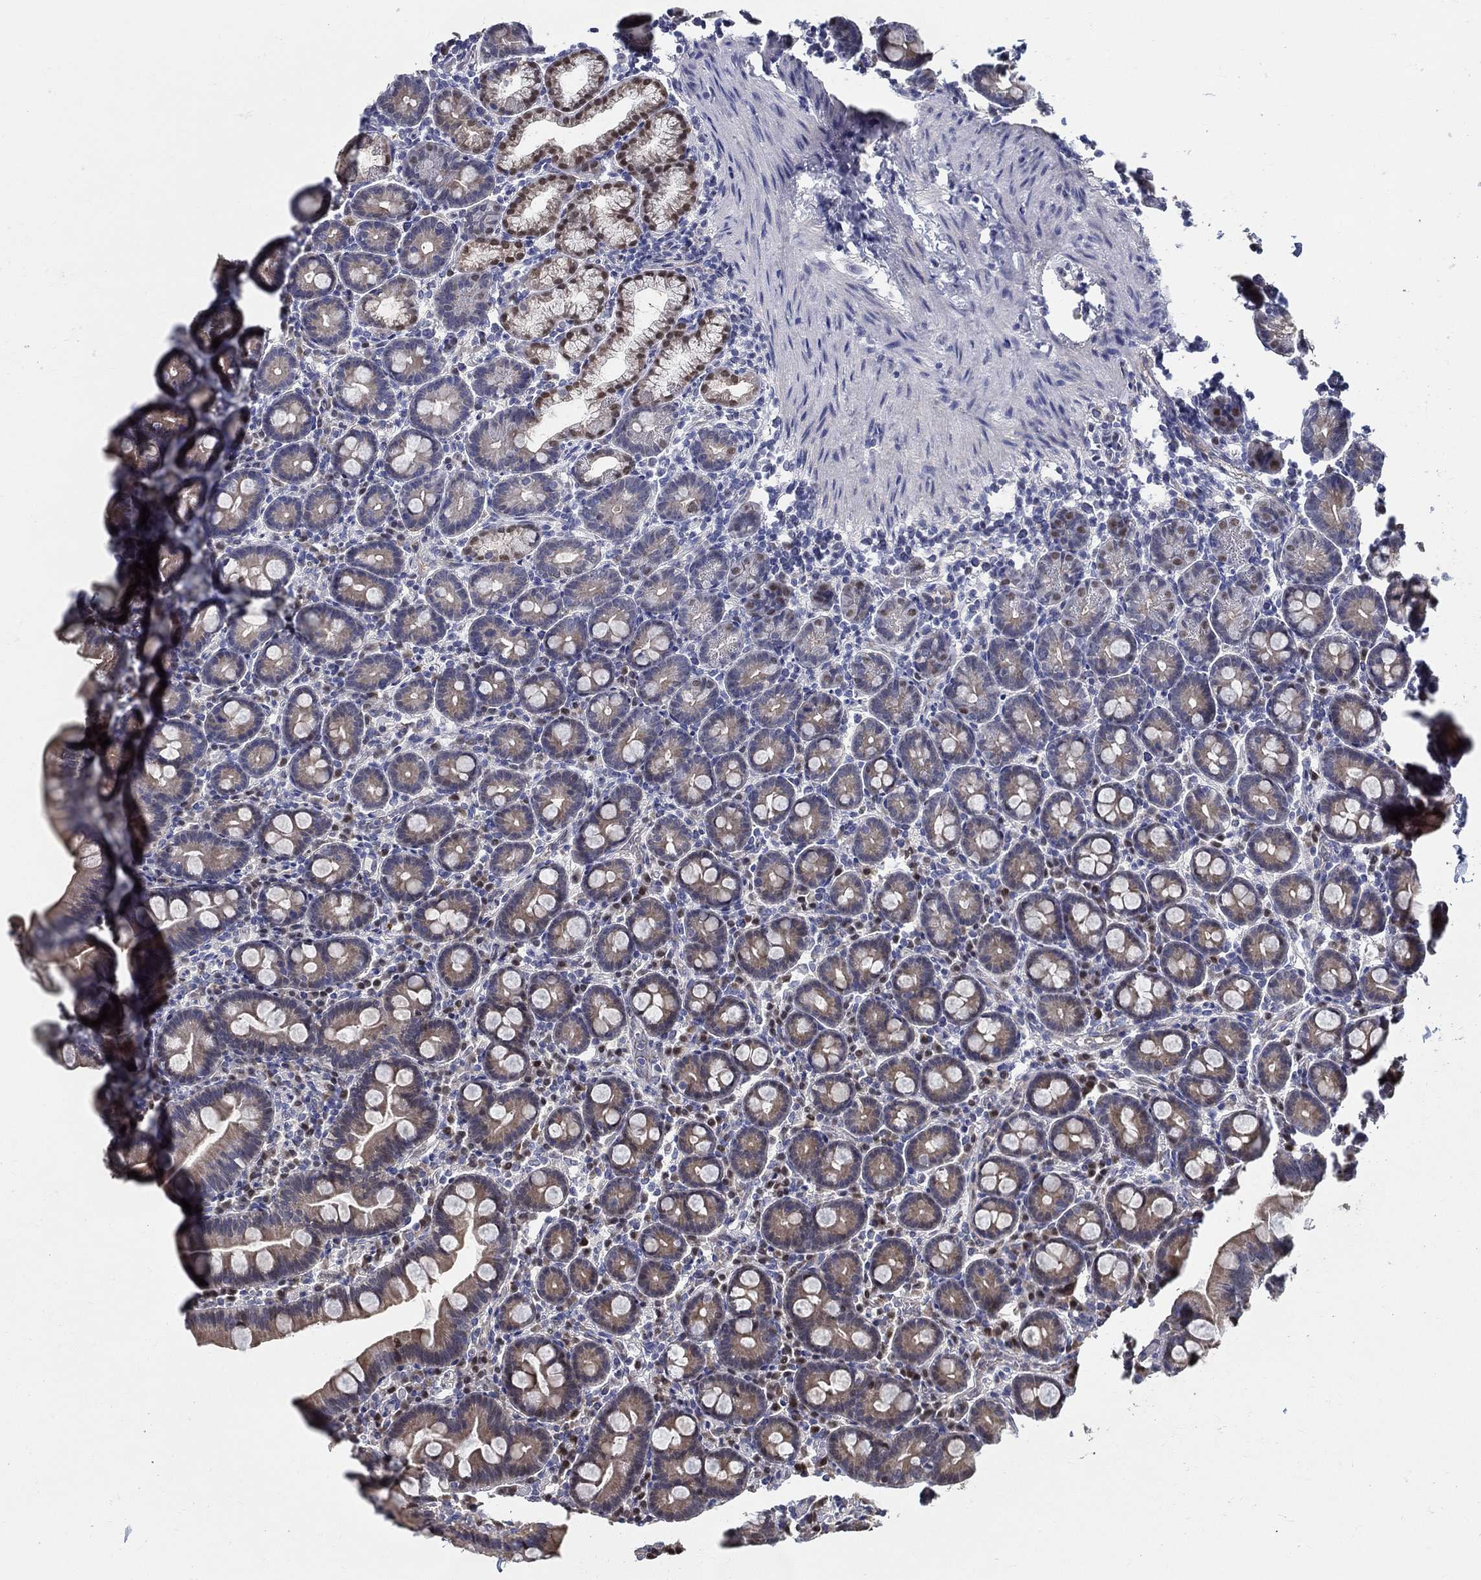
{"staining": {"intensity": "strong", "quantity": "<25%", "location": "nuclear"}, "tissue": "duodenum", "cell_type": "Glandular cells", "image_type": "normal", "snomed": [{"axis": "morphology", "description": "Normal tissue, NOS"}, {"axis": "topography", "description": "Duodenum"}], "caption": "High-power microscopy captured an immunohistochemistry (IHC) histopathology image of unremarkable duodenum, revealing strong nuclear staining in about <25% of glandular cells.", "gene": "C16orf46", "patient": {"sex": "male", "age": 59}}